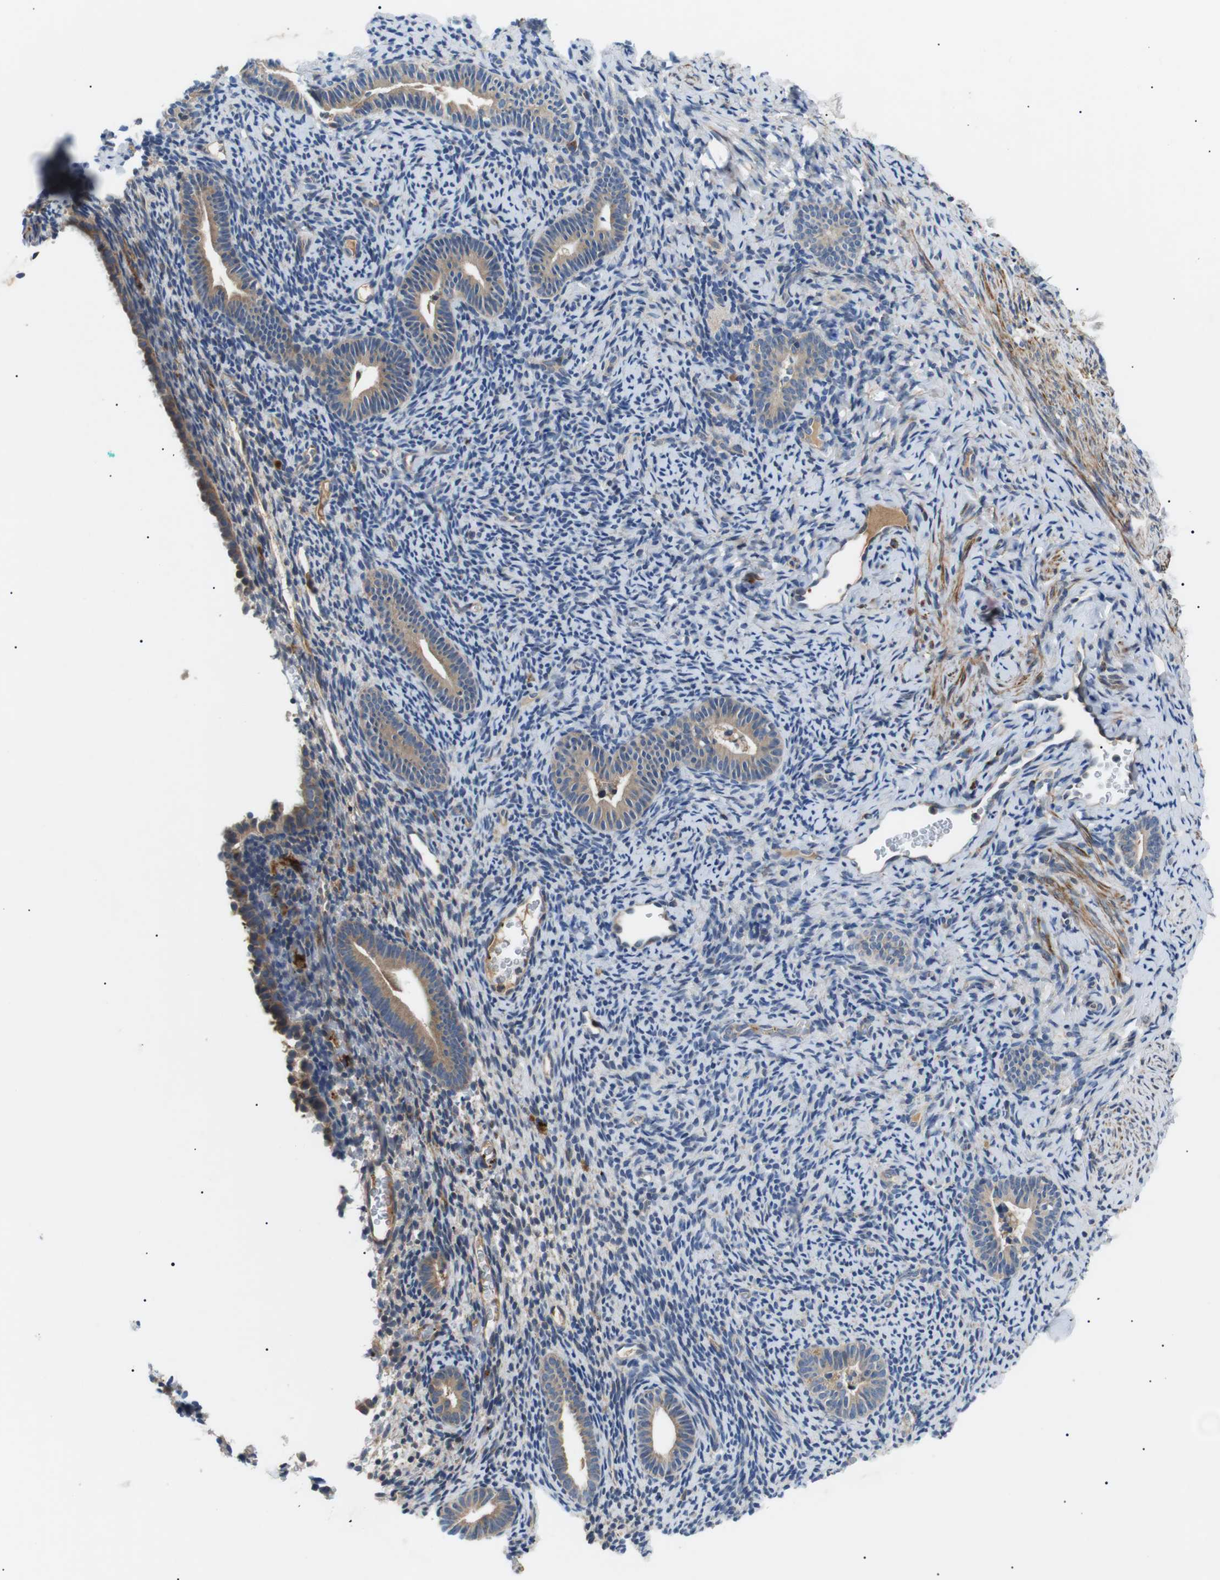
{"staining": {"intensity": "moderate", "quantity": "<25%", "location": "cytoplasmic/membranous"}, "tissue": "endometrium", "cell_type": "Cells in endometrial stroma", "image_type": "normal", "snomed": [{"axis": "morphology", "description": "Normal tissue, NOS"}, {"axis": "topography", "description": "Endometrium"}], "caption": "Immunohistochemistry image of normal endometrium: human endometrium stained using immunohistochemistry displays low levels of moderate protein expression localized specifically in the cytoplasmic/membranous of cells in endometrial stroma, appearing as a cytoplasmic/membranous brown color.", "gene": "DIPK1A", "patient": {"sex": "female", "age": 51}}